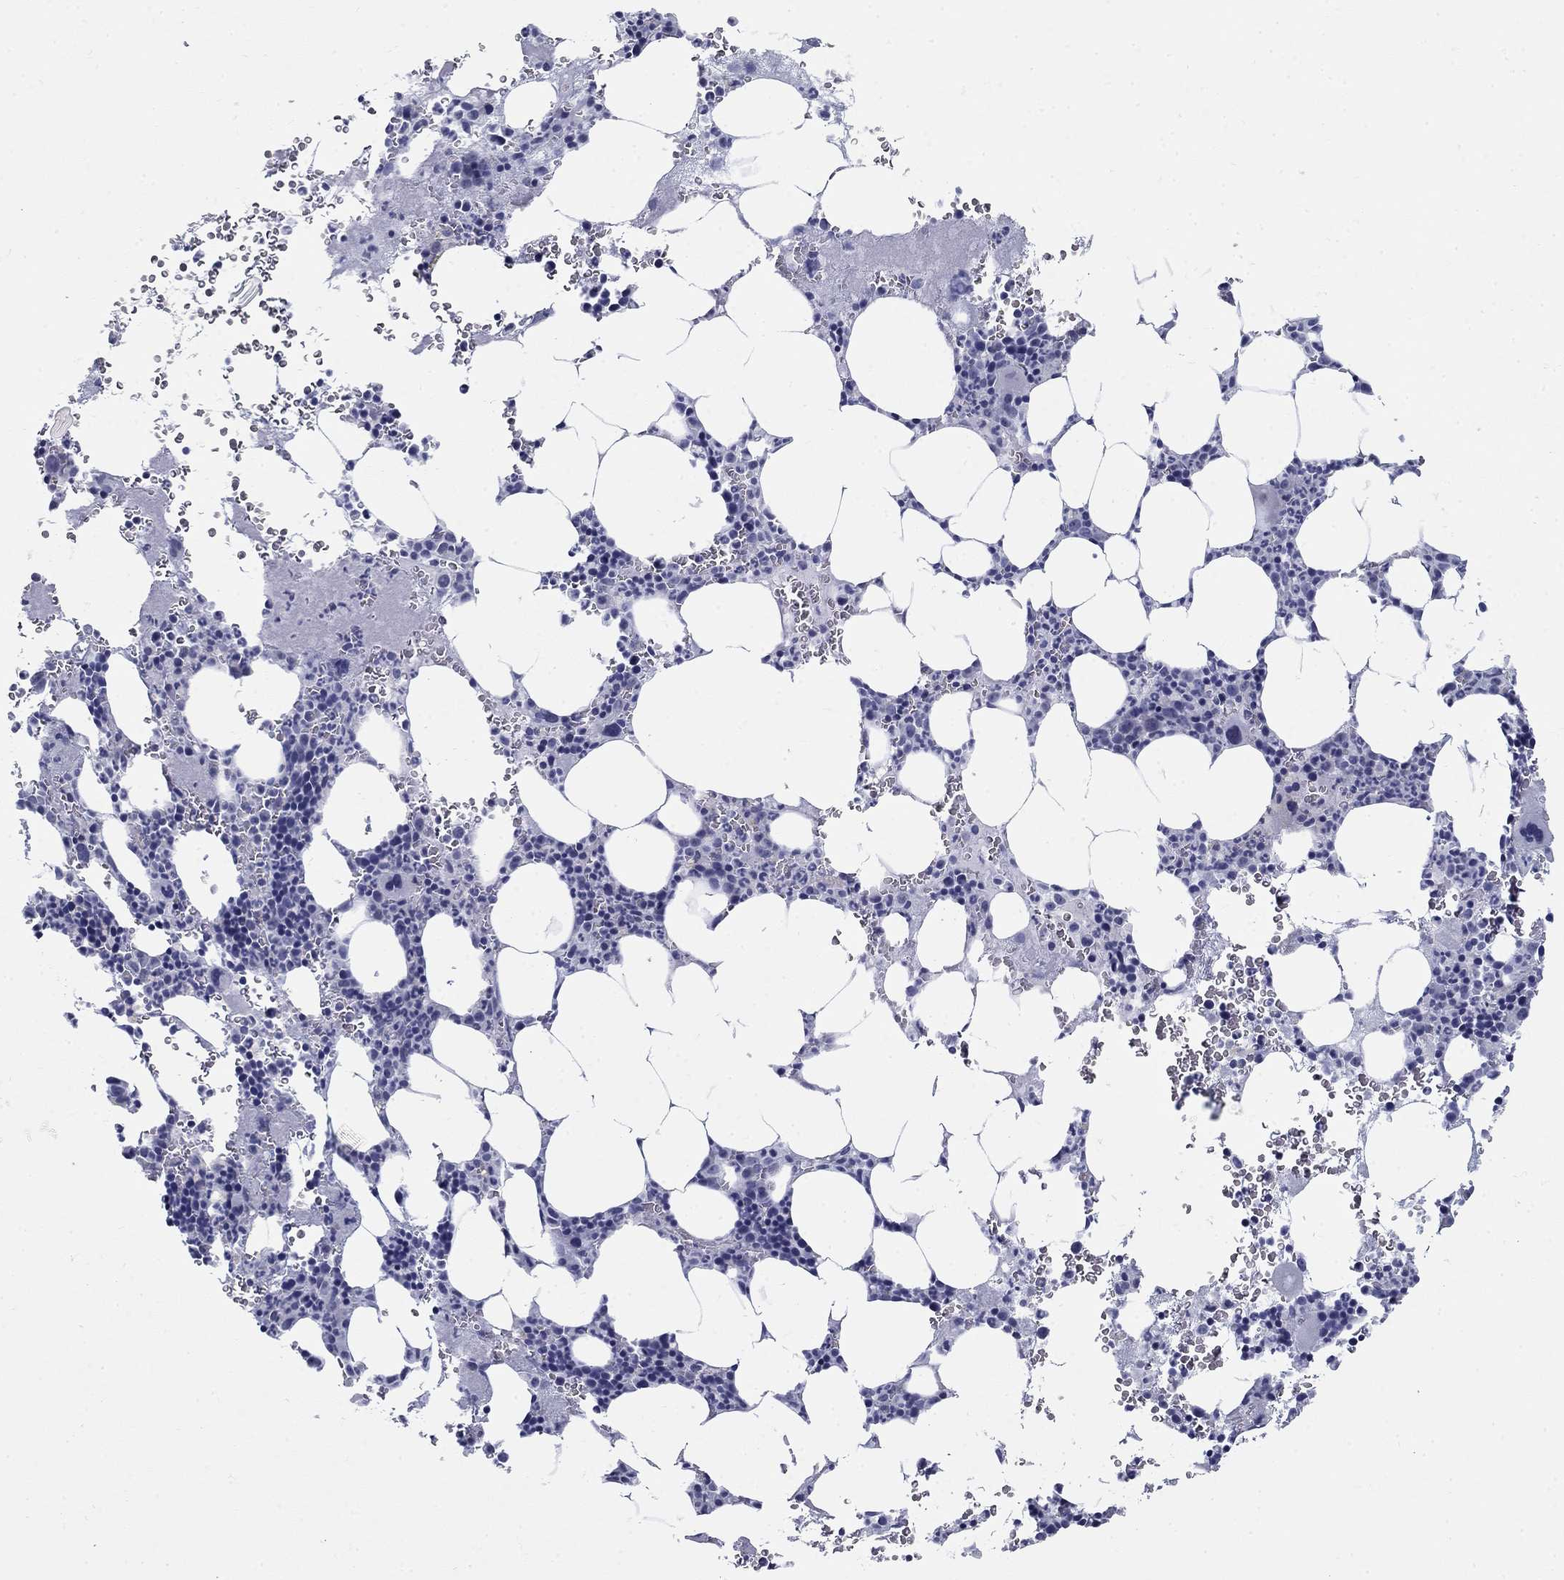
{"staining": {"intensity": "negative", "quantity": "none", "location": "none"}, "tissue": "bone marrow", "cell_type": "Hematopoietic cells", "image_type": "normal", "snomed": [{"axis": "morphology", "description": "Normal tissue, NOS"}, {"axis": "topography", "description": "Bone marrow"}], "caption": "A high-resolution histopathology image shows immunohistochemistry staining of benign bone marrow, which displays no significant expression in hematopoietic cells.", "gene": "C4orf19", "patient": {"sex": "male", "age": 44}}